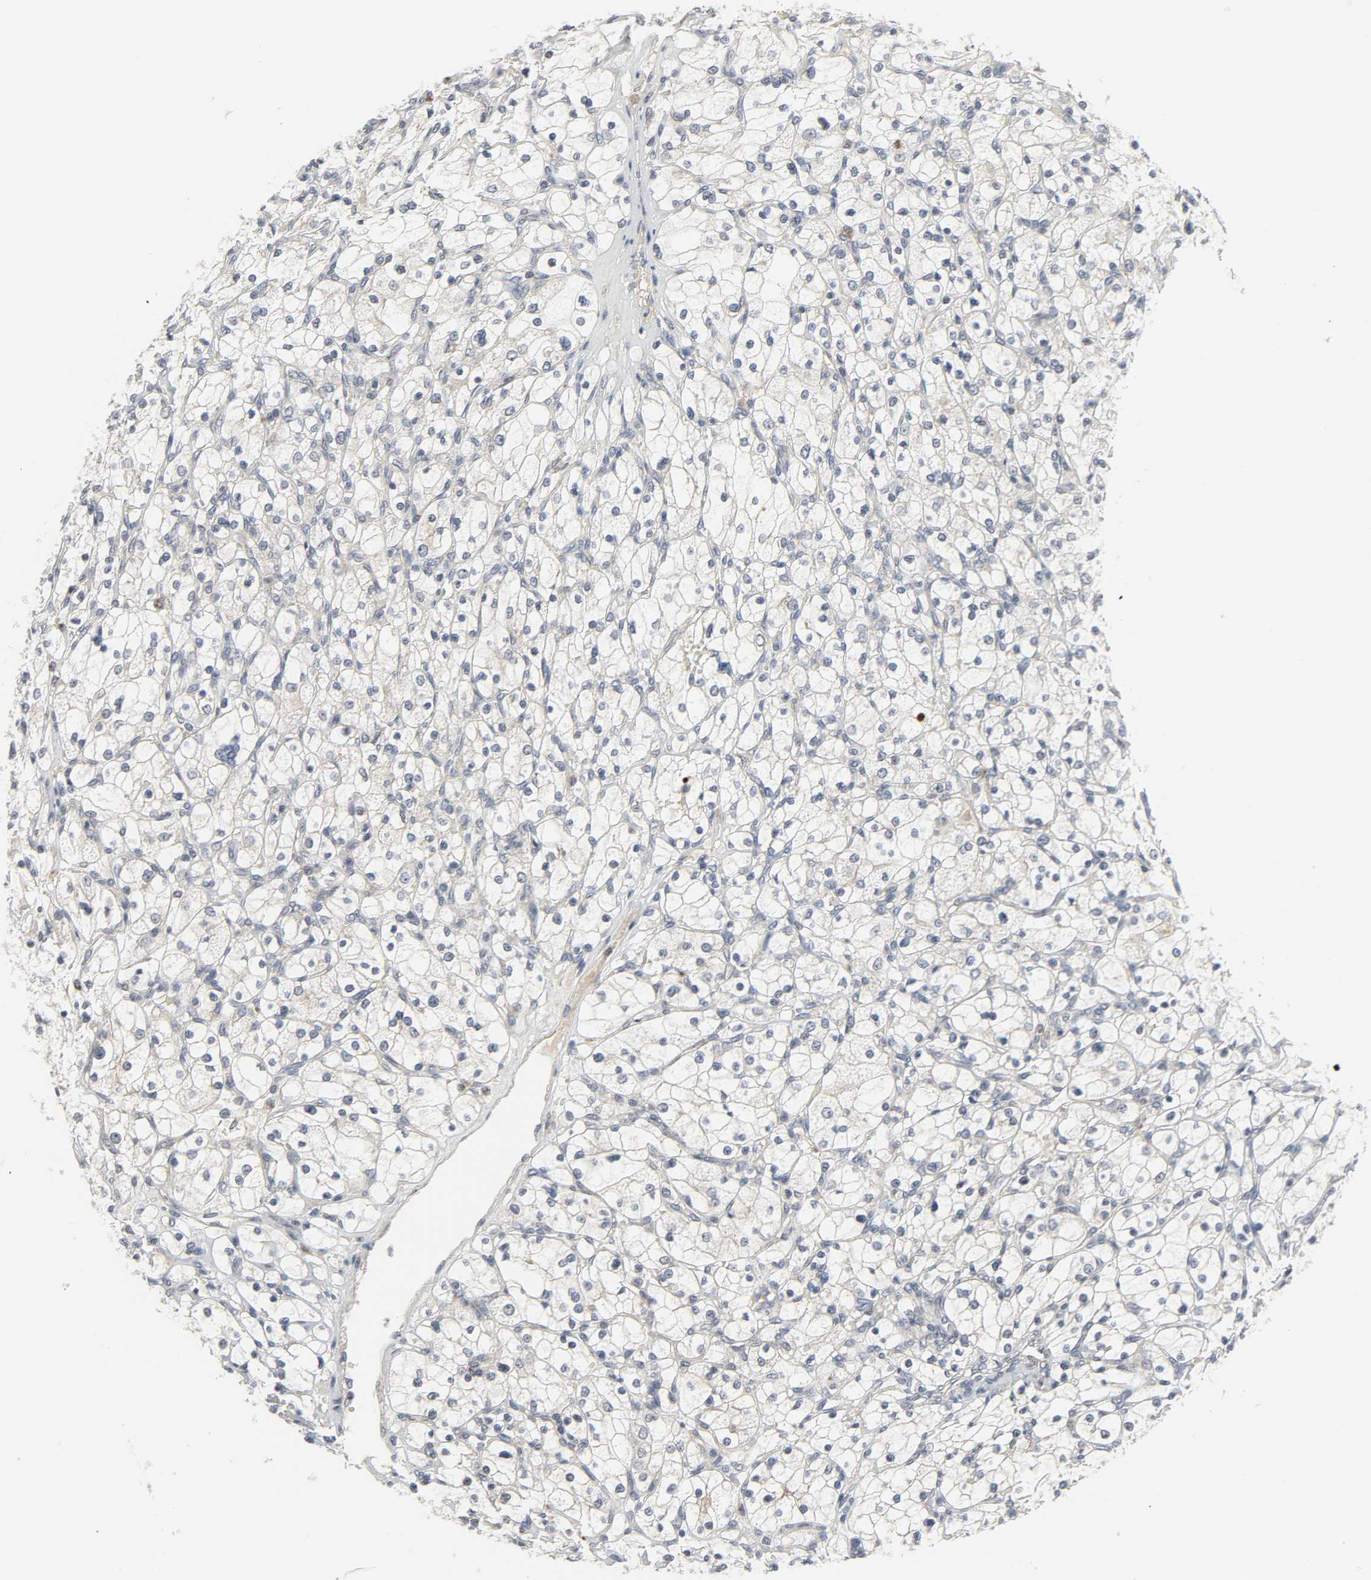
{"staining": {"intensity": "negative", "quantity": "none", "location": "none"}, "tissue": "renal cancer", "cell_type": "Tumor cells", "image_type": "cancer", "snomed": [{"axis": "morphology", "description": "Adenocarcinoma, NOS"}, {"axis": "topography", "description": "Kidney"}], "caption": "IHC histopathology image of neoplastic tissue: human renal cancer stained with DAB (3,3'-diaminobenzidine) shows no significant protein expression in tumor cells.", "gene": "CLIP1", "patient": {"sex": "female", "age": 83}}